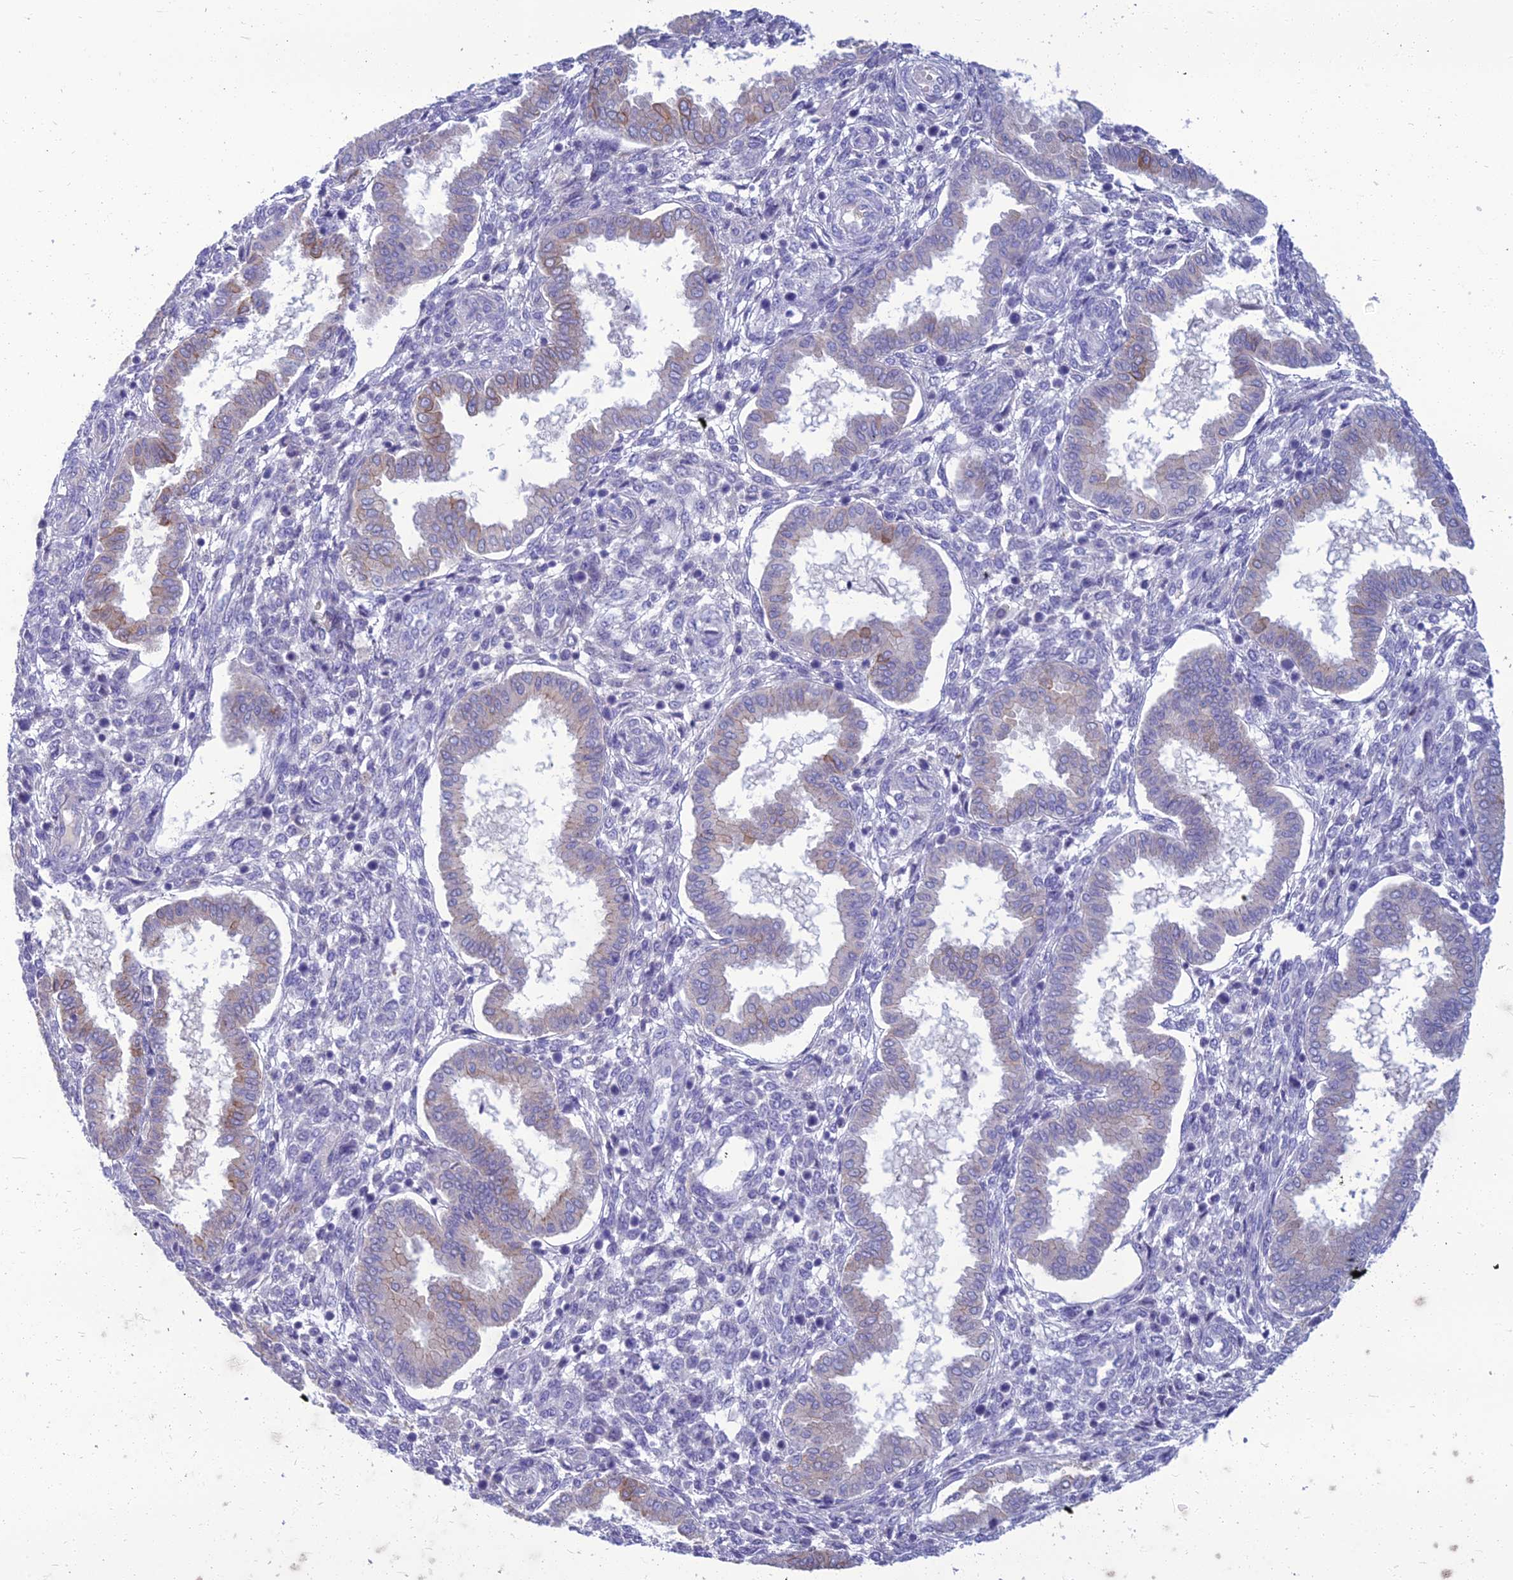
{"staining": {"intensity": "negative", "quantity": "none", "location": "none"}, "tissue": "endometrium", "cell_type": "Cells in endometrial stroma", "image_type": "normal", "snomed": [{"axis": "morphology", "description": "Normal tissue, NOS"}, {"axis": "topography", "description": "Endometrium"}], "caption": "IHC histopathology image of normal endometrium stained for a protein (brown), which shows no staining in cells in endometrial stroma.", "gene": "SPTLC3", "patient": {"sex": "female", "age": 24}}